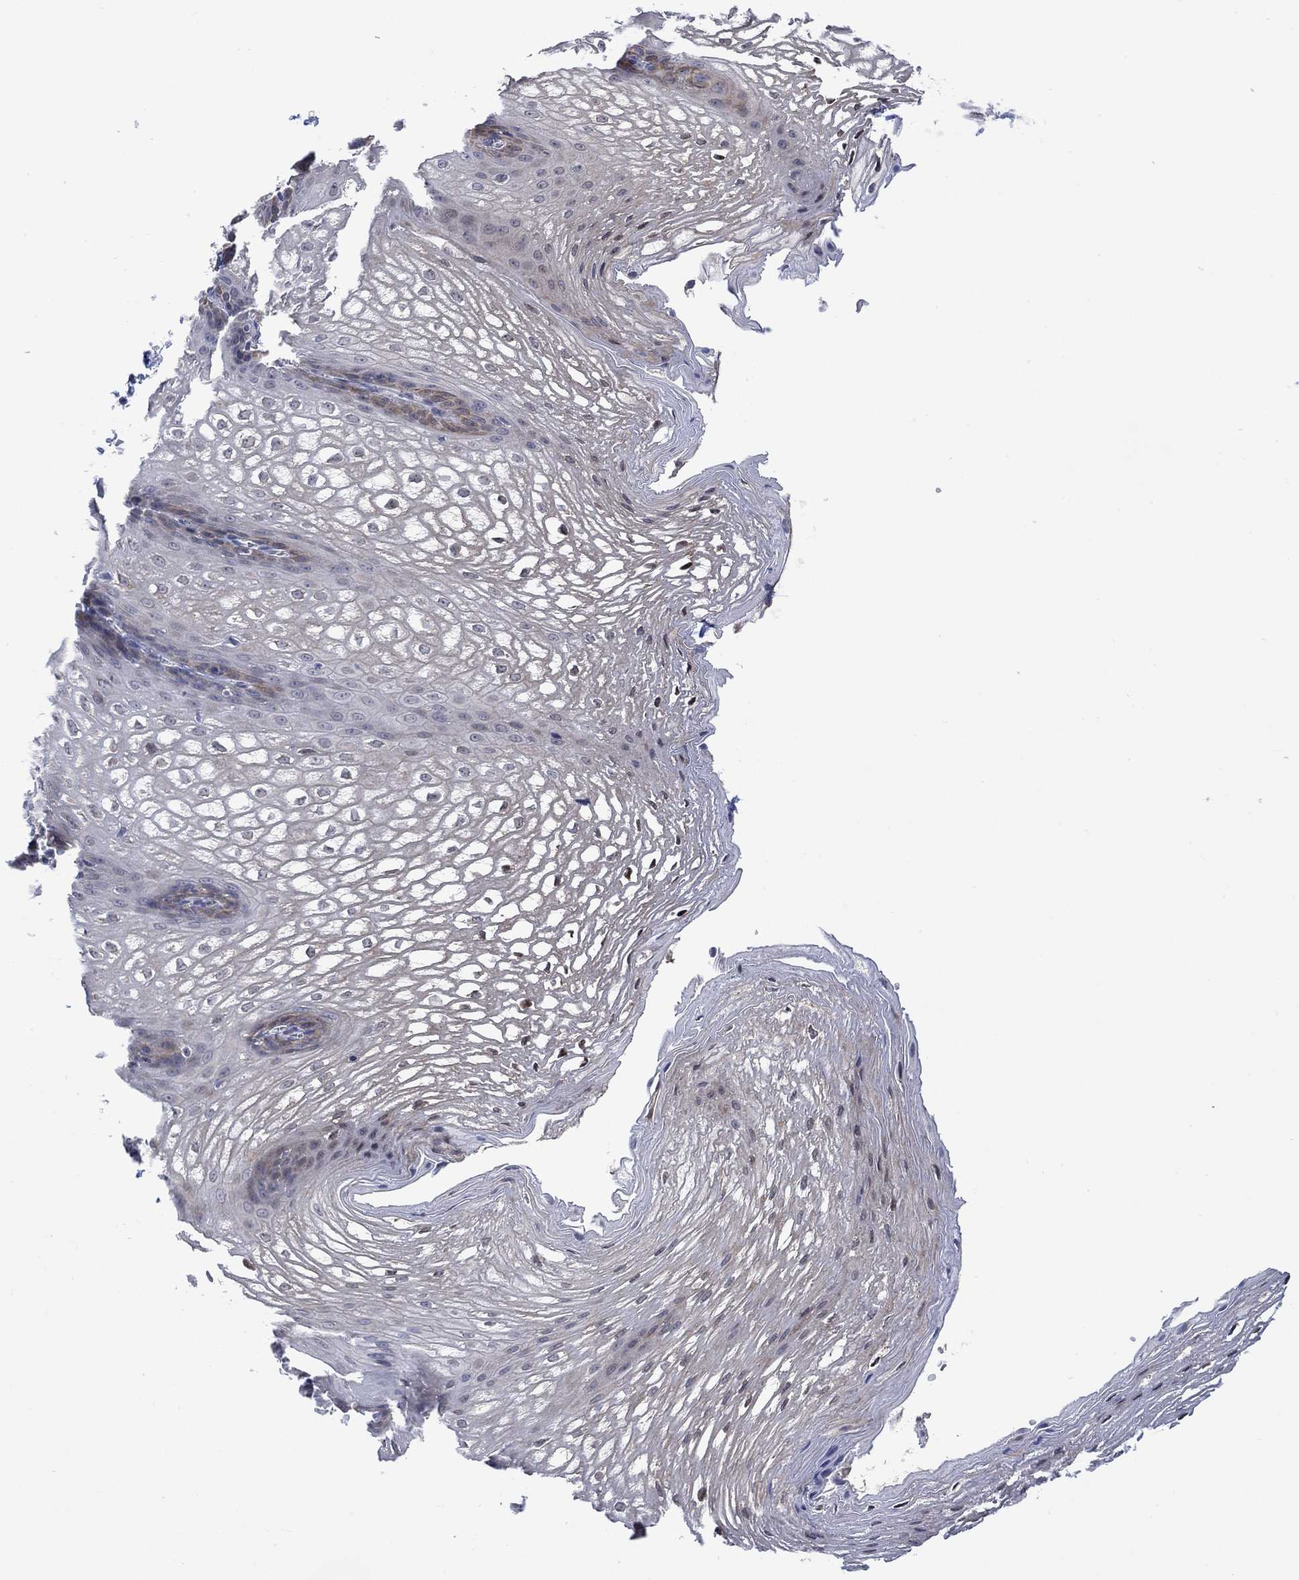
{"staining": {"intensity": "negative", "quantity": "none", "location": "none"}, "tissue": "esophagus", "cell_type": "Squamous epithelial cells", "image_type": "normal", "snomed": [{"axis": "morphology", "description": "Normal tissue, NOS"}, {"axis": "topography", "description": "Esophagus"}], "caption": "IHC histopathology image of benign human esophagus stained for a protein (brown), which exhibits no positivity in squamous epithelial cells.", "gene": "DCX", "patient": {"sex": "male", "age": 72}}